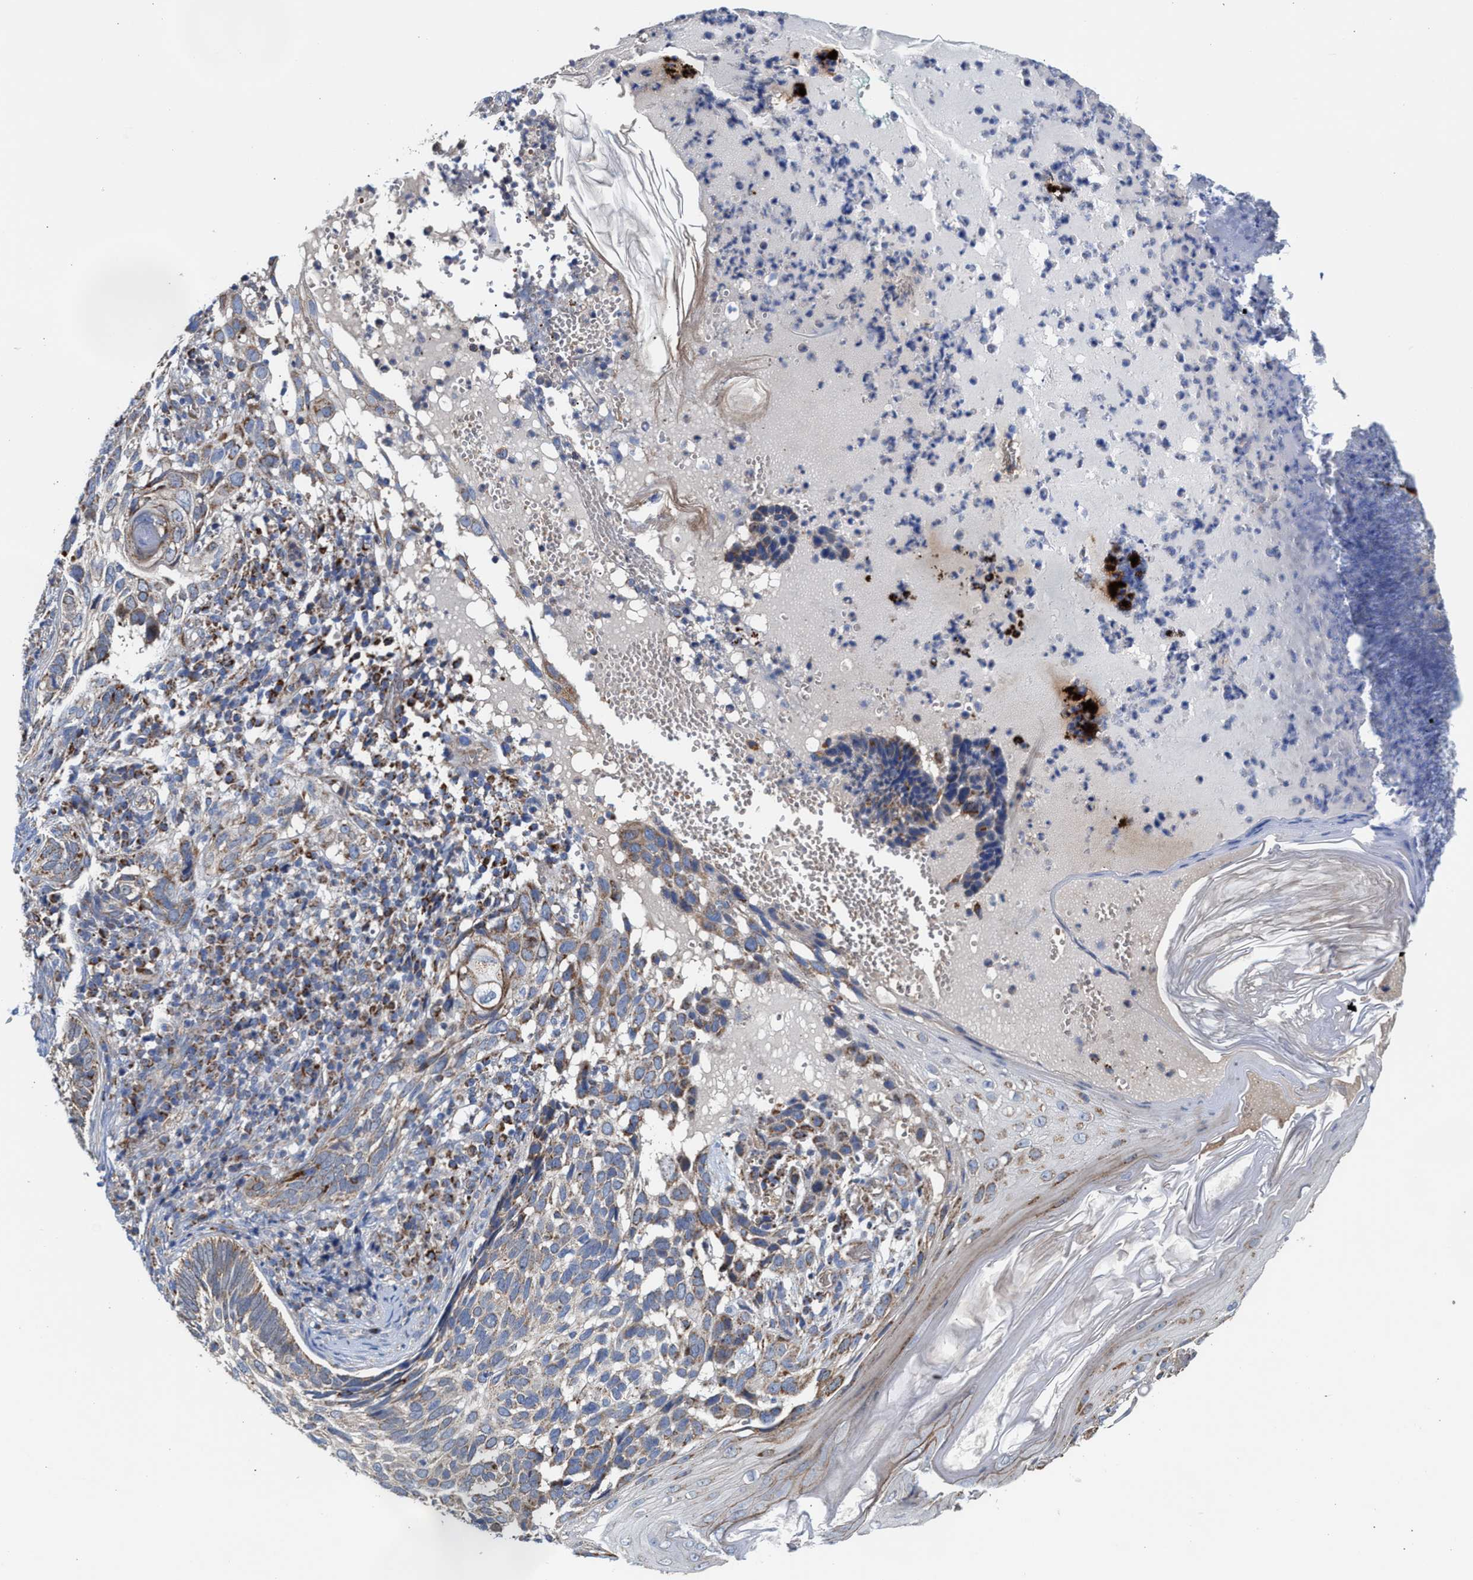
{"staining": {"intensity": "weak", "quantity": "25%-75%", "location": "cytoplasmic/membranous"}, "tissue": "skin cancer", "cell_type": "Tumor cells", "image_type": "cancer", "snomed": [{"axis": "morphology", "description": "Basal cell carcinoma"}, {"axis": "topography", "description": "Skin"}], "caption": "High-power microscopy captured an immunohistochemistry histopathology image of skin basal cell carcinoma, revealing weak cytoplasmic/membranous expression in approximately 25%-75% of tumor cells. The staining was performed using DAB (3,3'-diaminobenzidine), with brown indicating positive protein expression. Nuclei are stained blue with hematoxylin.", "gene": "MECR", "patient": {"sex": "female", "age": 89}}